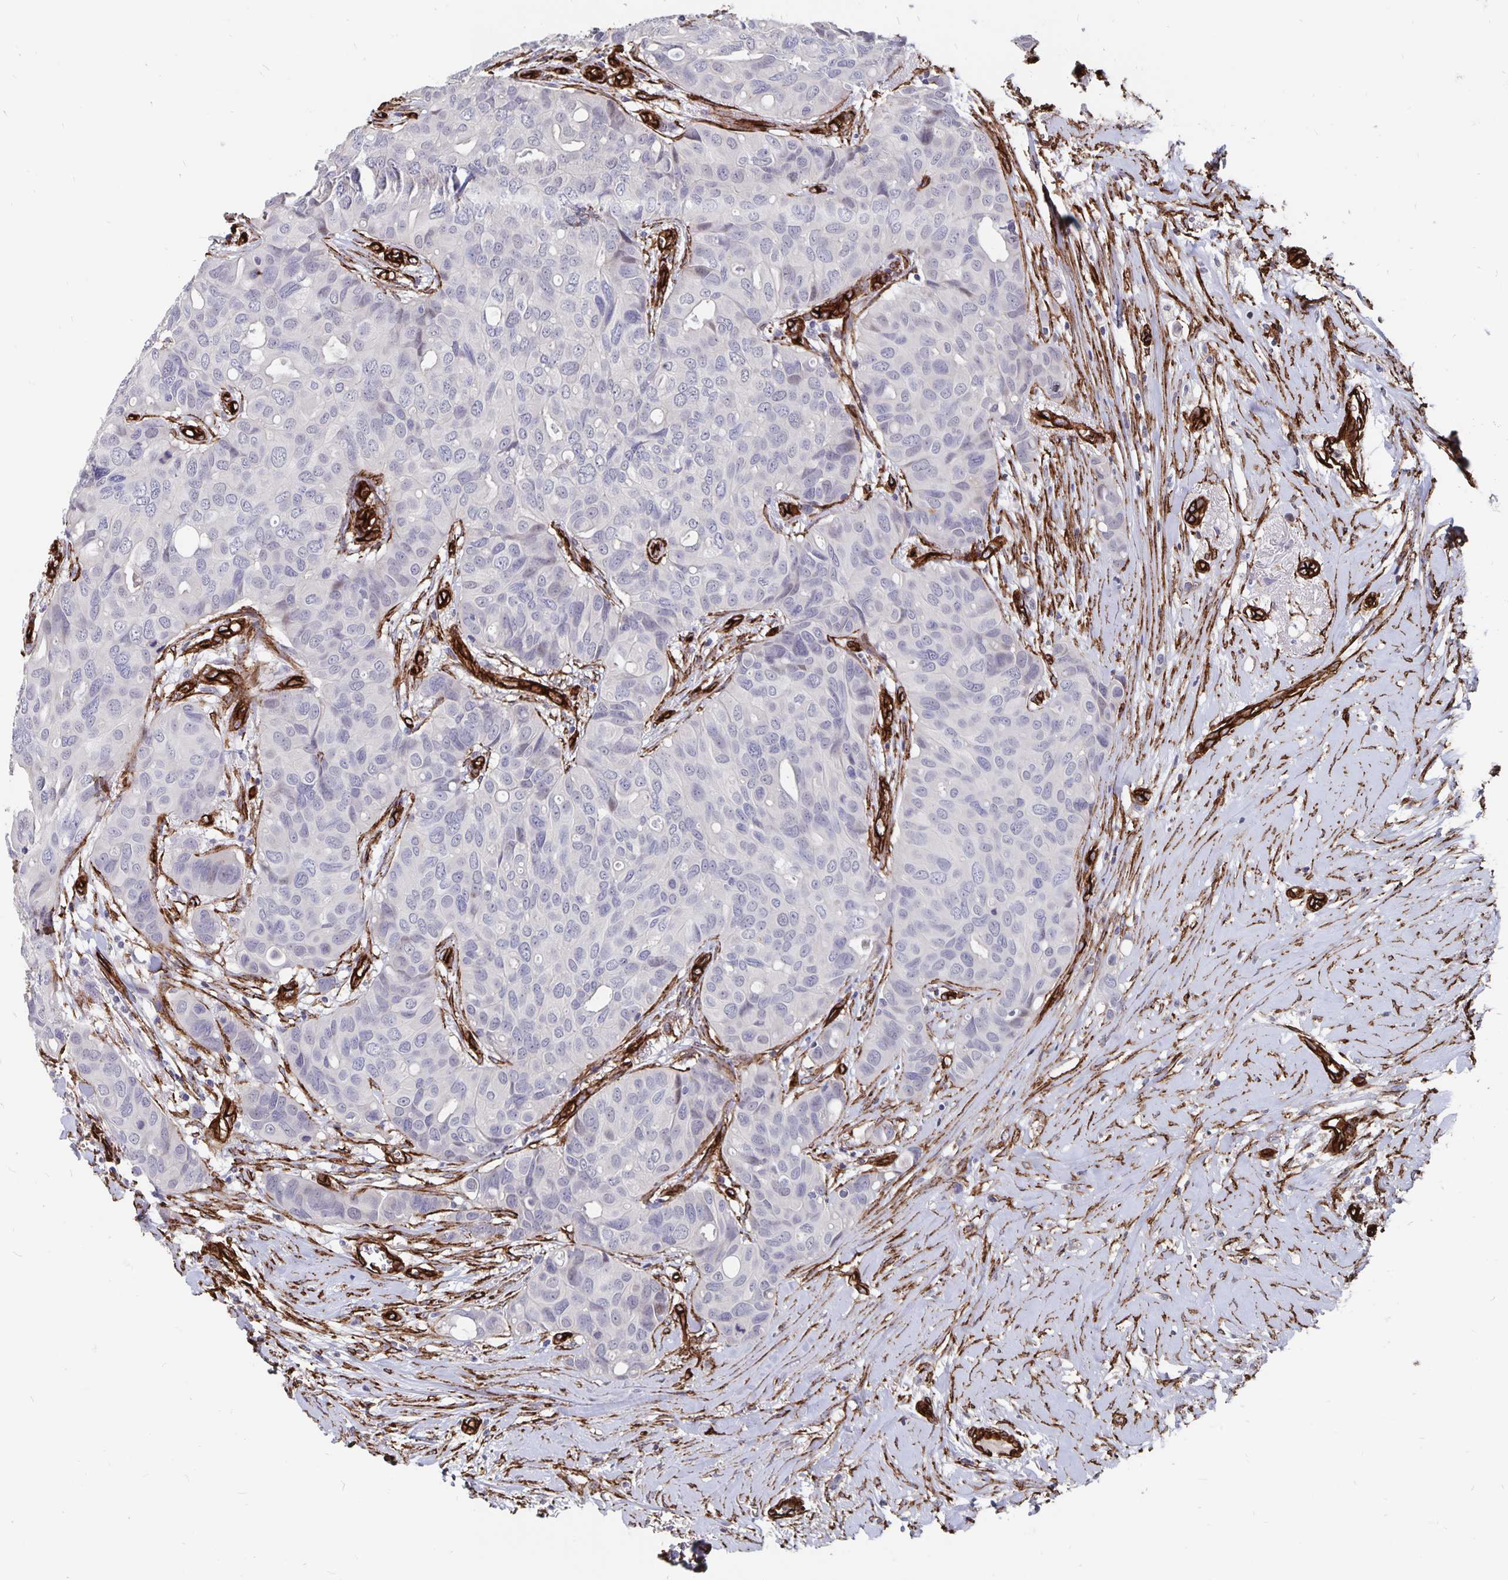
{"staining": {"intensity": "negative", "quantity": "none", "location": "none"}, "tissue": "breast cancer", "cell_type": "Tumor cells", "image_type": "cancer", "snomed": [{"axis": "morphology", "description": "Duct carcinoma"}, {"axis": "topography", "description": "Breast"}], "caption": "Breast cancer (intraductal carcinoma) stained for a protein using IHC exhibits no expression tumor cells.", "gene": "DCHS2", "patient": {"sex": "female", "age": 54}}